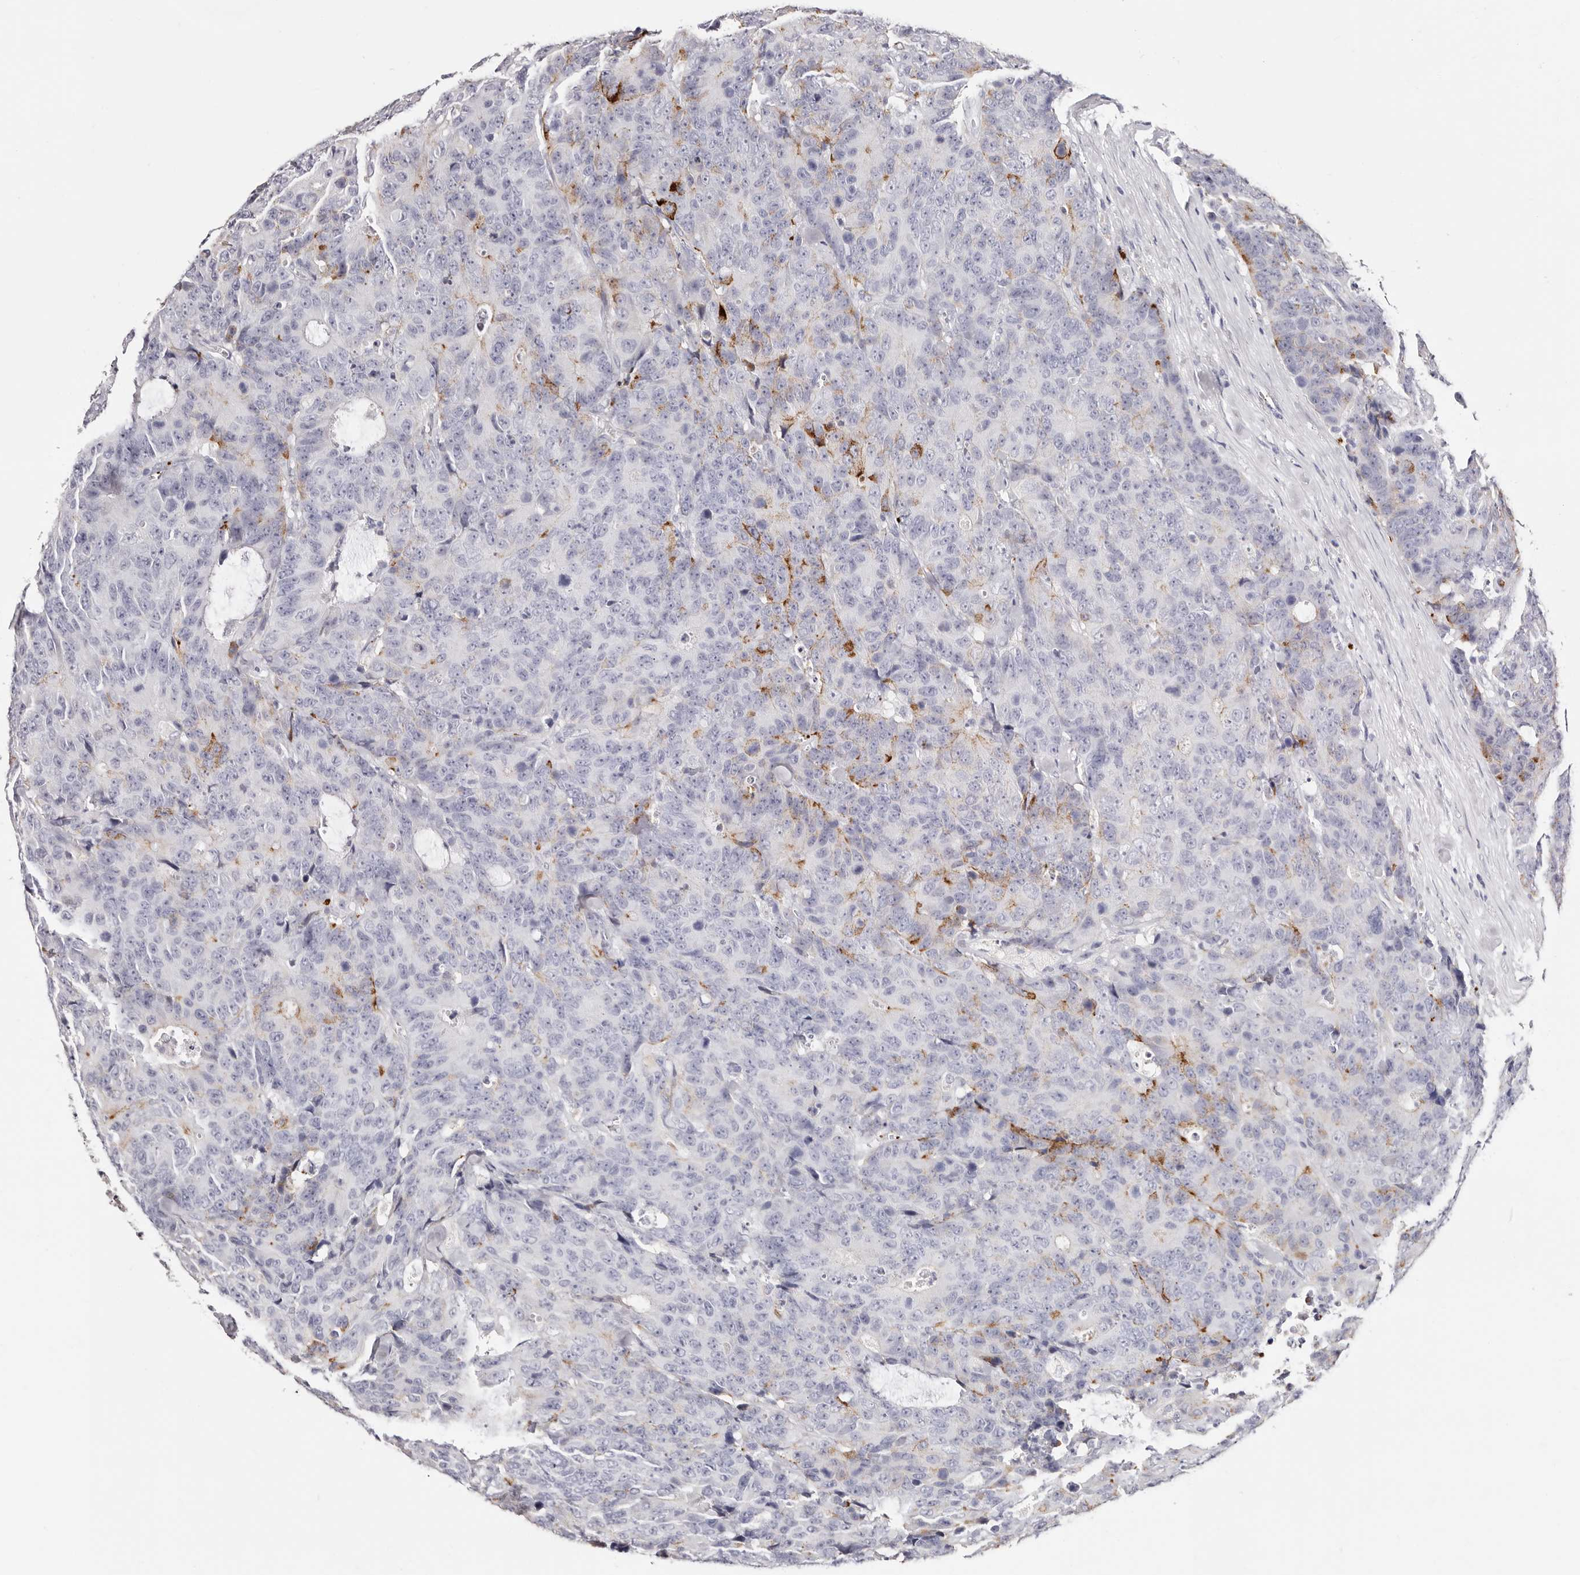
{"staining": {"intensity": "moderate", "quantity": "<25%", "location": "cytoplasmic/membranous"}, "tissue": "colorectal cancer", "cell_type": "Tumor cells", "image_type": "cancer", "snomed": [{"axis": "morphology", "description": "Adenocarcinoma, NOS"}, {"axis": "topography", "description": "Colon"}], "caption": "Colorectal adenocarcinoma stained with DAB IHC displays low levels of moderate cytoplasmic/membranous expression in about <25% of tumor cells.", "gene": "PF4", "patient": {"sex": "female", "age": 86}}